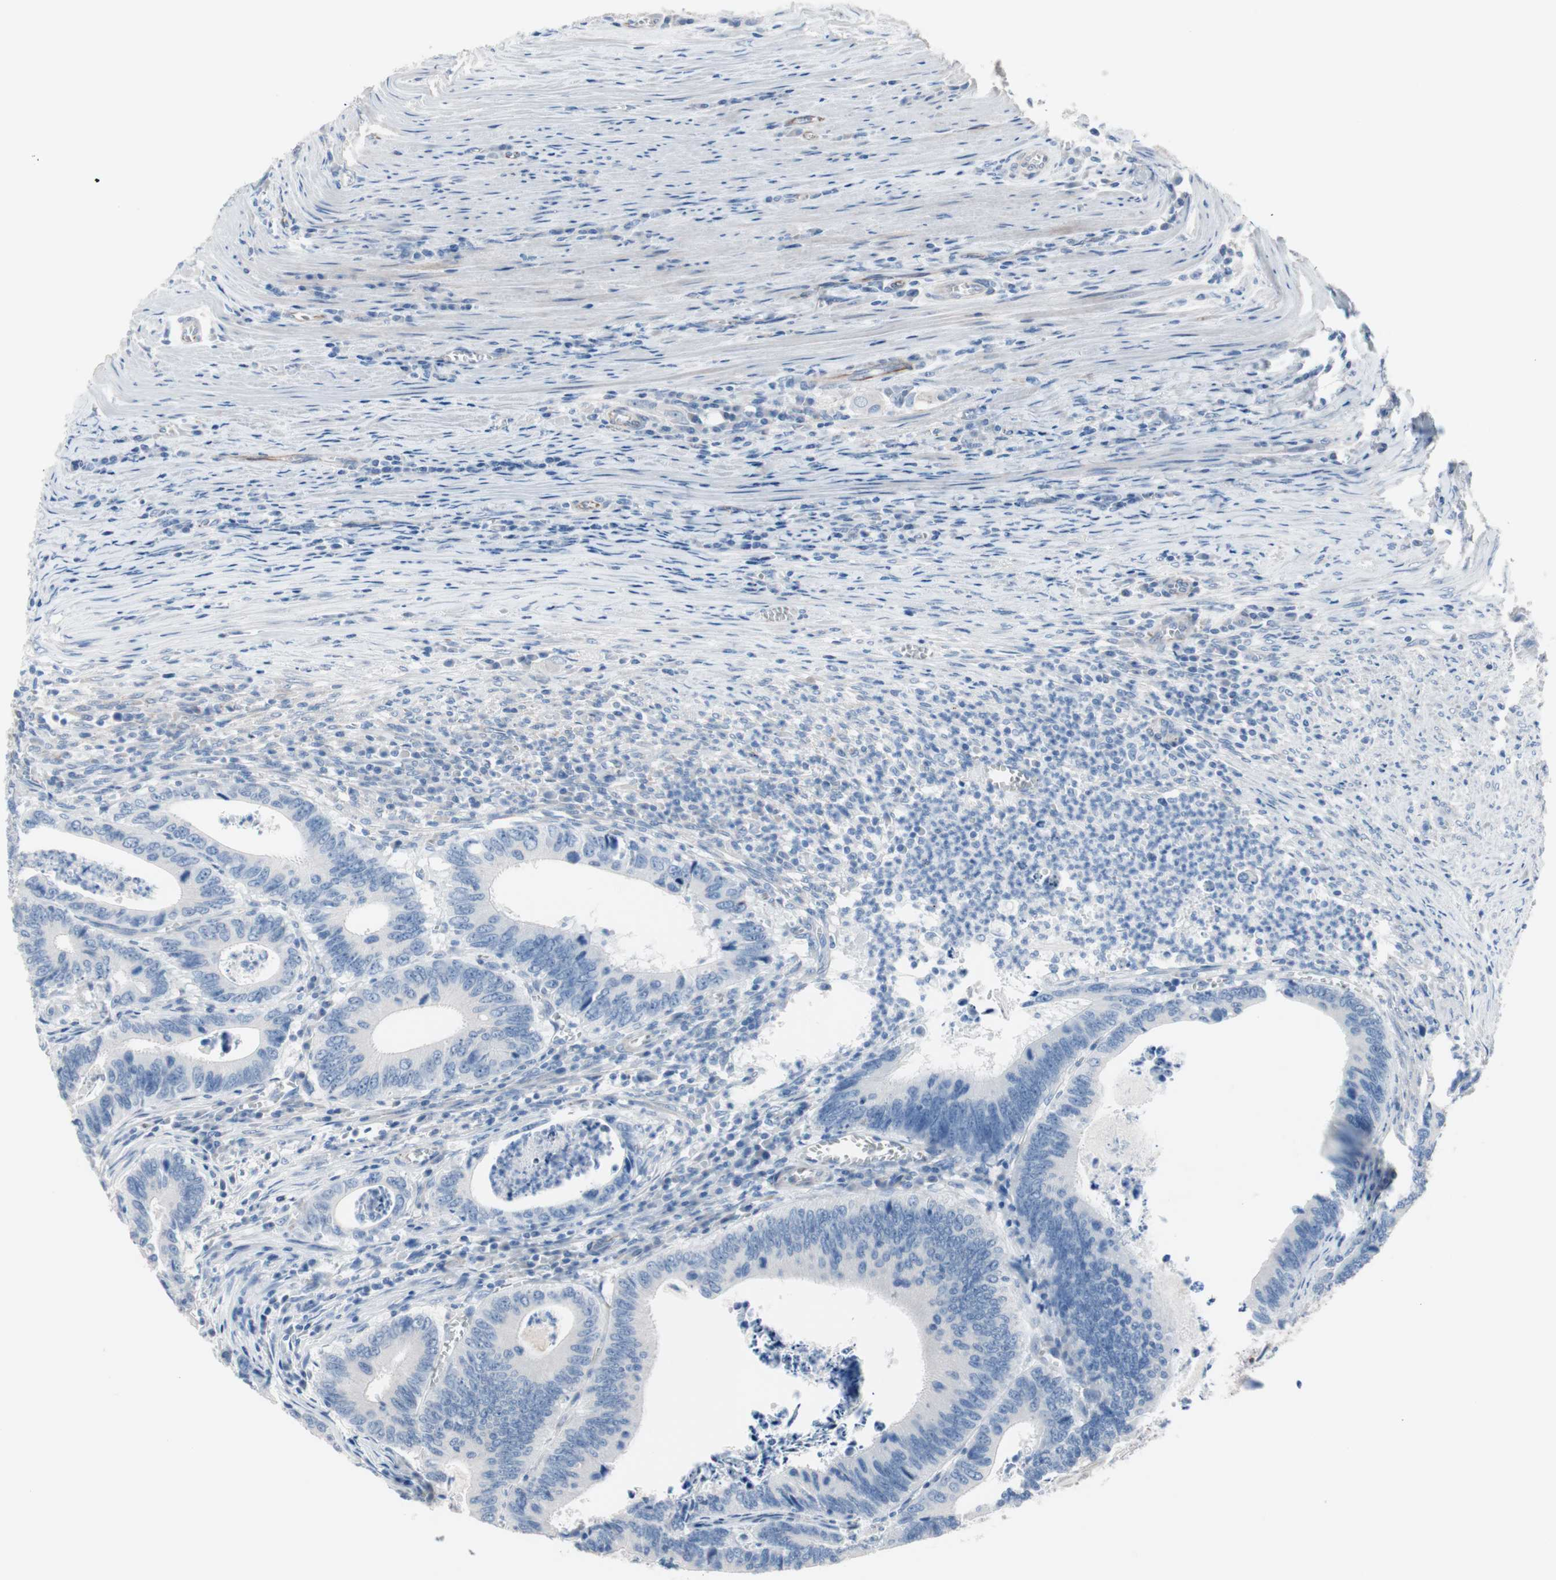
{"staining": {"intensity": "negative", "quantity": "none", "location": "none"}, "tissue": "colorectal cancer", "cell_type": "Tumor cells", "image_type": "cancer", "snomed": [{"axis": "morphology", "description": "Adenocarcinoma, NOS"}, {"axis": "topography", "description": "Colon"}], "caption": "Protein analysis of colorectal cancer (adenocarcinoma) shows no significant staining in tumor cells.", "gene": "ULBP1", "patient": {"sex": "male", "age": 72}}